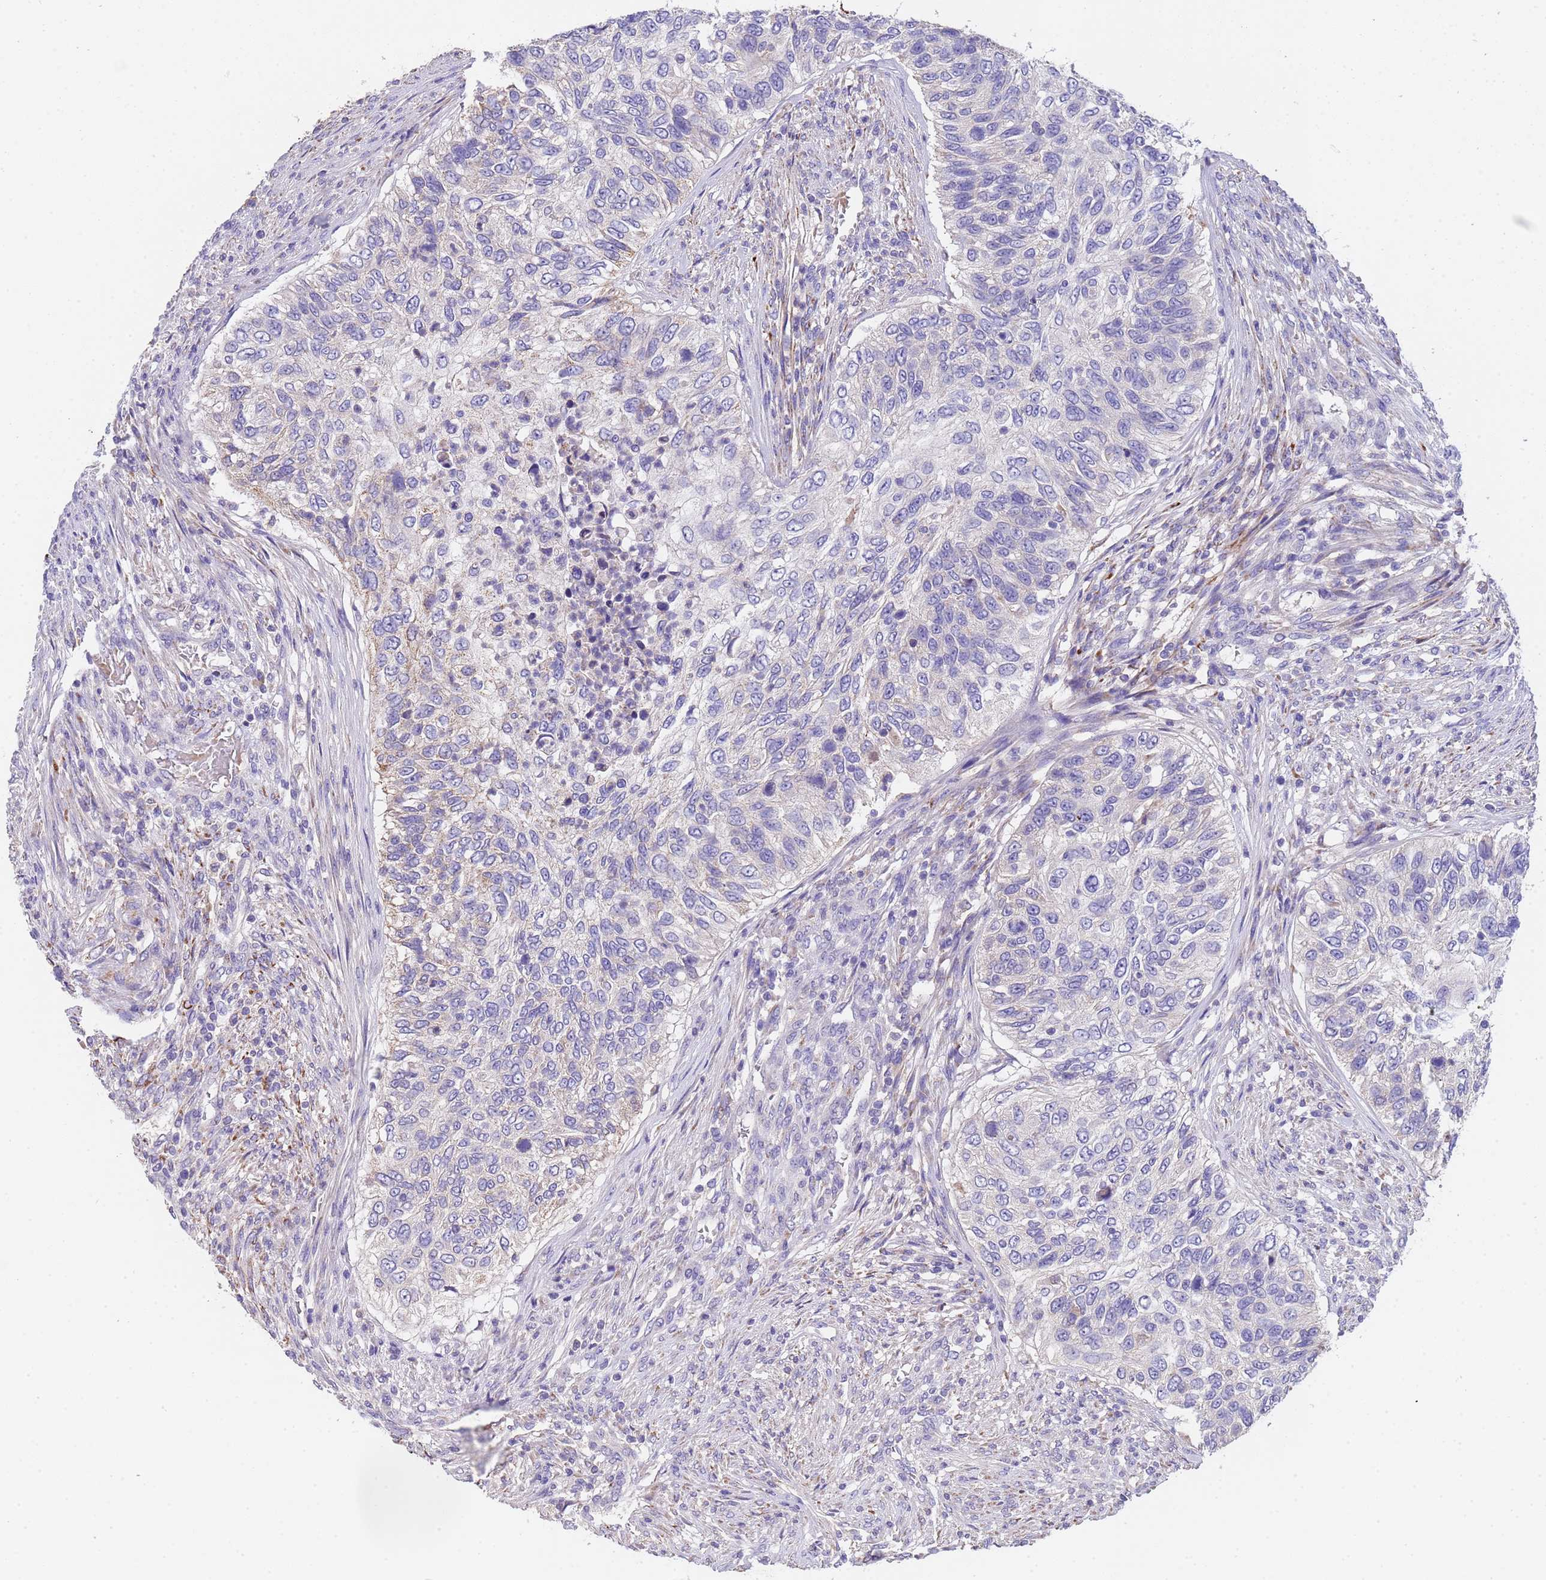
{"staining": {"intensity": "negative", "quantity": "none", "location": "none"}, "tissue": "urothelial cancer", "cell_type": "Tumor cells", "image_type": "cancer", "snomed": [{"axis": "morphology", "description": "Urothelial carcinoma, High grade"}, {"axis": "topography", "description": "Urinary bladder"}], "caption": "IHC image of urothelial cancer stained for a protein (brown), which demonstrates no positivity in tumor cells.", "gene": "SLC24A3", "patient": {"sex": "female", "age": 60}}